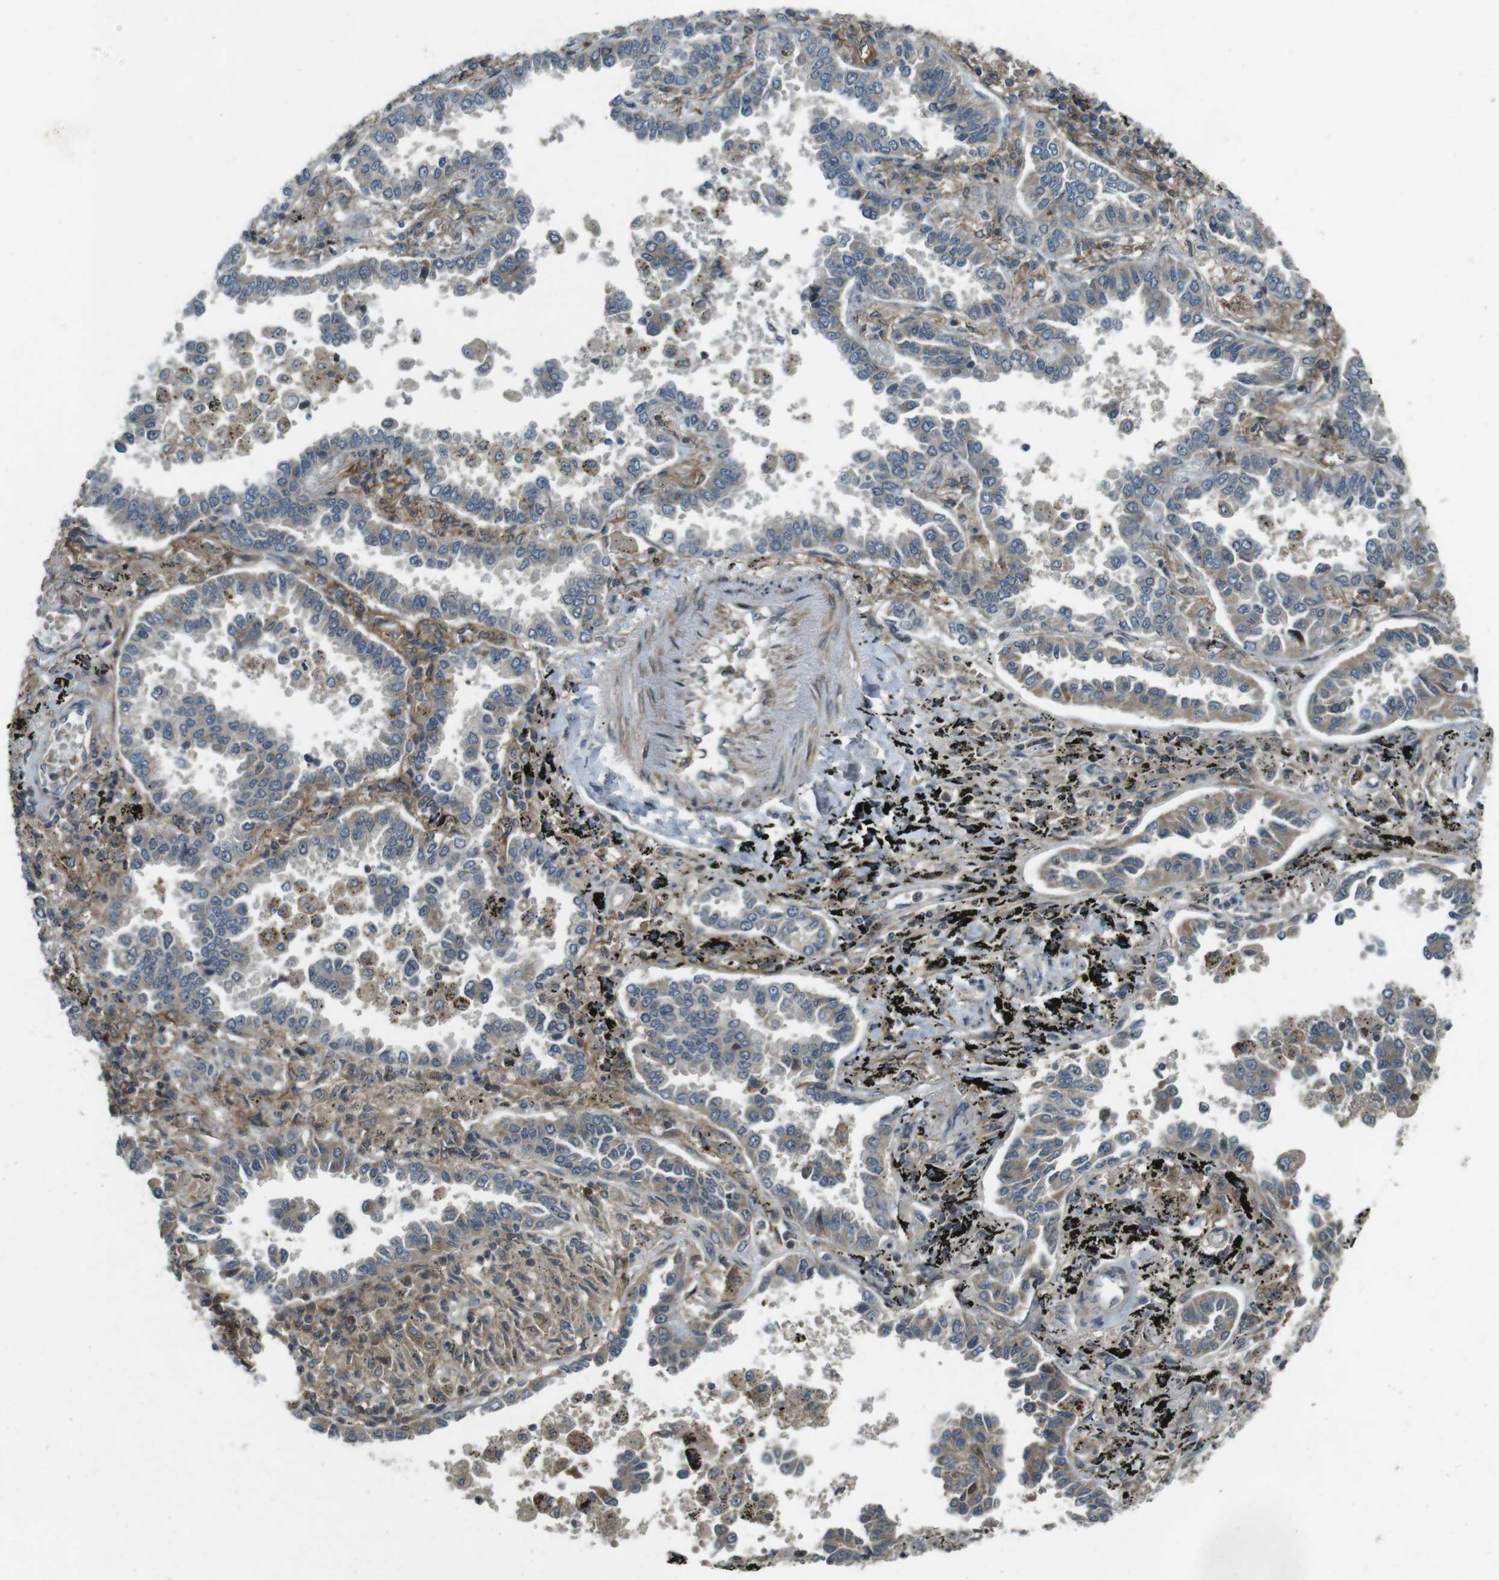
{"staining": {"intensity": "weak", "quantity": "25%-75%", "location": "cytoplasmic/membranous"}, "tissue": "lung cancer", "cell_type": "Tumor cells", "image_type": "cancer", "snomed": [{"axis": "morphology", "description": "Normal tissue, NOS"}, {"axis": "morphology", "description": "Adenocarcinoma, NOS"}, {"axis": "topography", "description": "Lung"}], "caption": "Lung cancer (adenocarcinoma) stained with a brown dye reveals weak cytoplasmic/membranous positive expression in approximately 25%-75% of tumor cells.", "gene": "ZYX", "patient": {"sex": "male", "age": 59}}